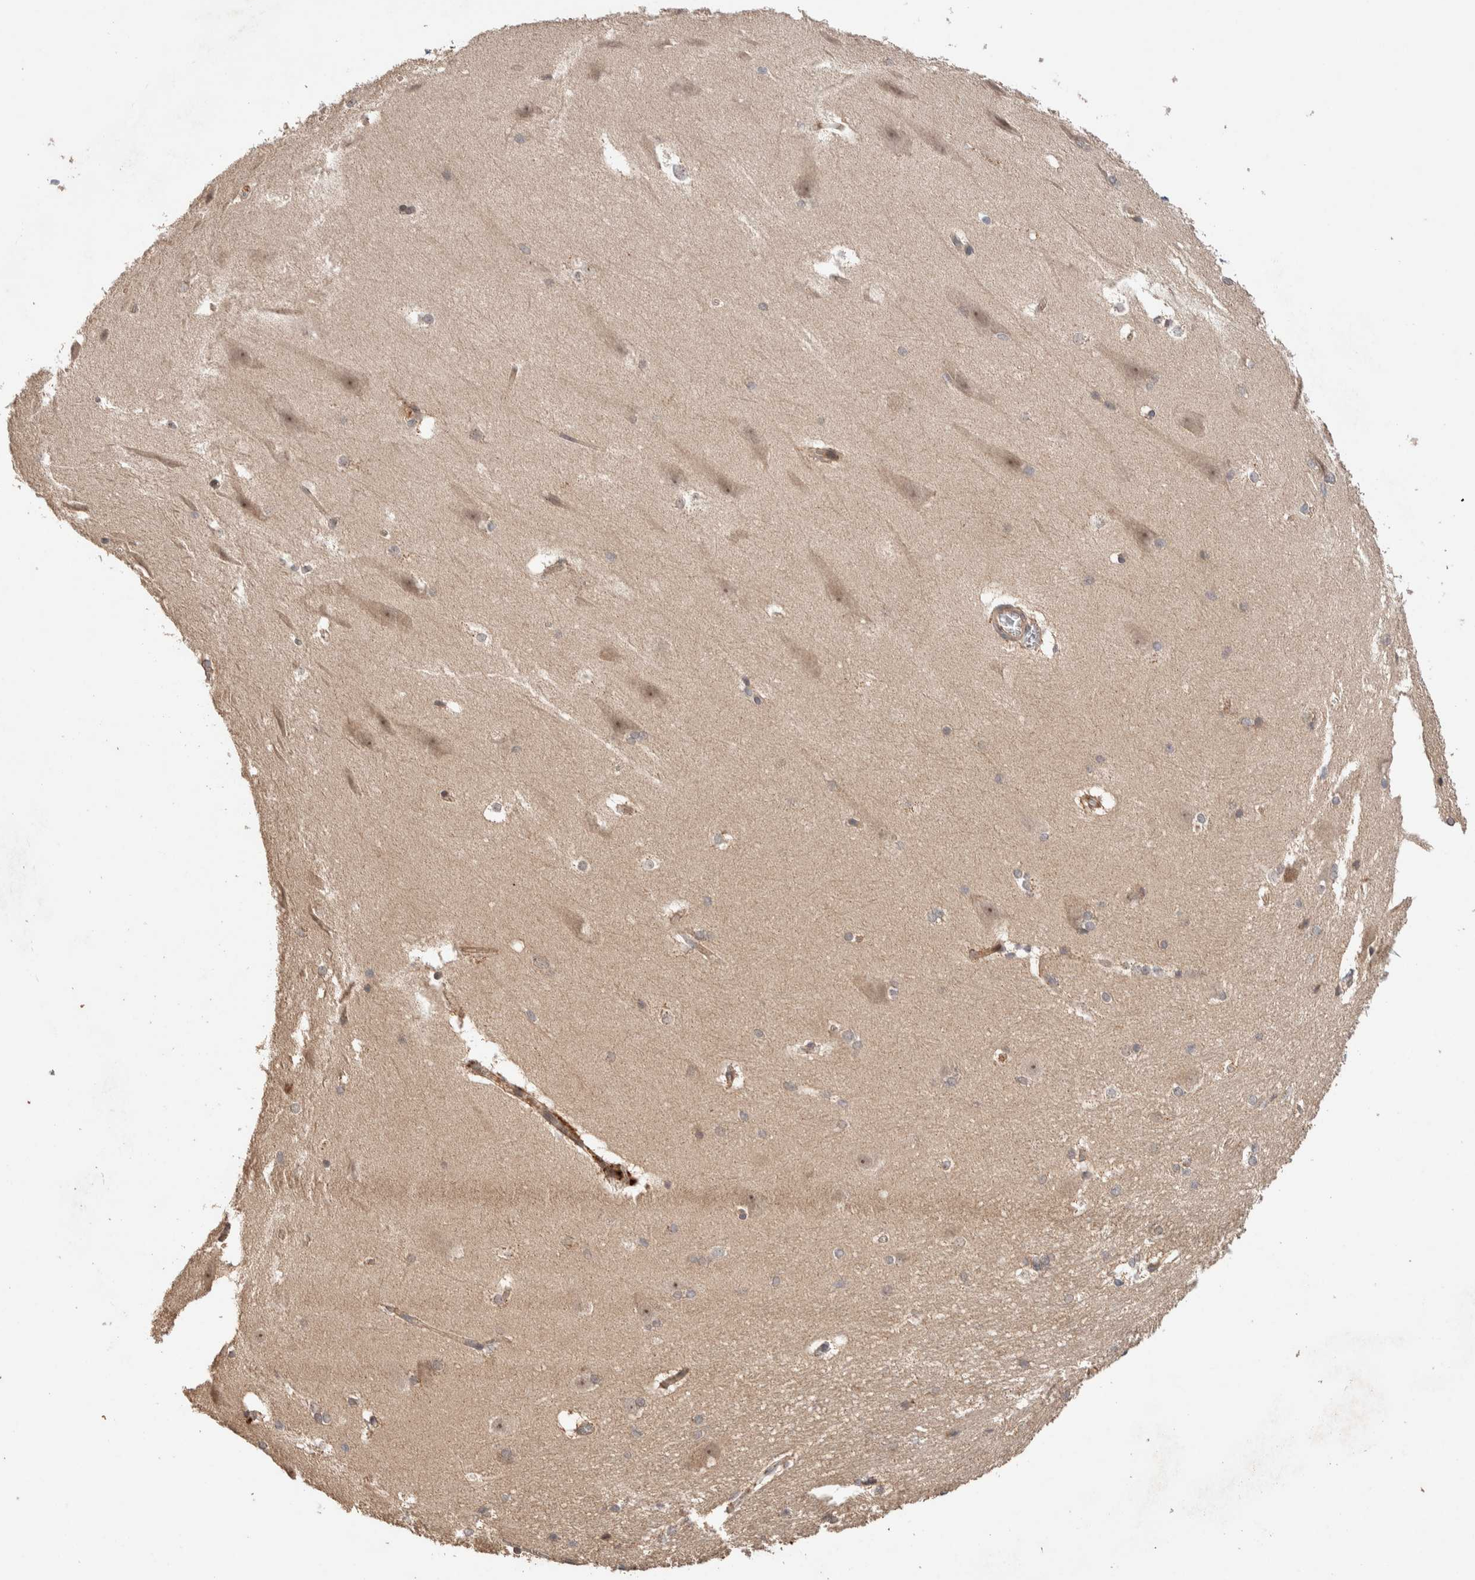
{"staining": {"intensity": "weak", "quantity": "25%-75%", "location": "cytoplasmic/membranous"}, "tissue": "hippocampus", "cell_type": "Glial cells", "image_type": "normal", "snomed": [{"axis": "morphology", "description": "Normal tissue, NOS"}, {"axis": "topography", "description": "Hippocampus"}], "caption": "This image shows benign hippocampus stained with immunohistochemistry (IHC) to label a protein in brown. The cytoplasmic/membranous of glial cells show weak positivity for the protein. Nuclei are counter-stained blue.", "gene": "PRDM15", "patient": {"sex": "female", "age": 19}}